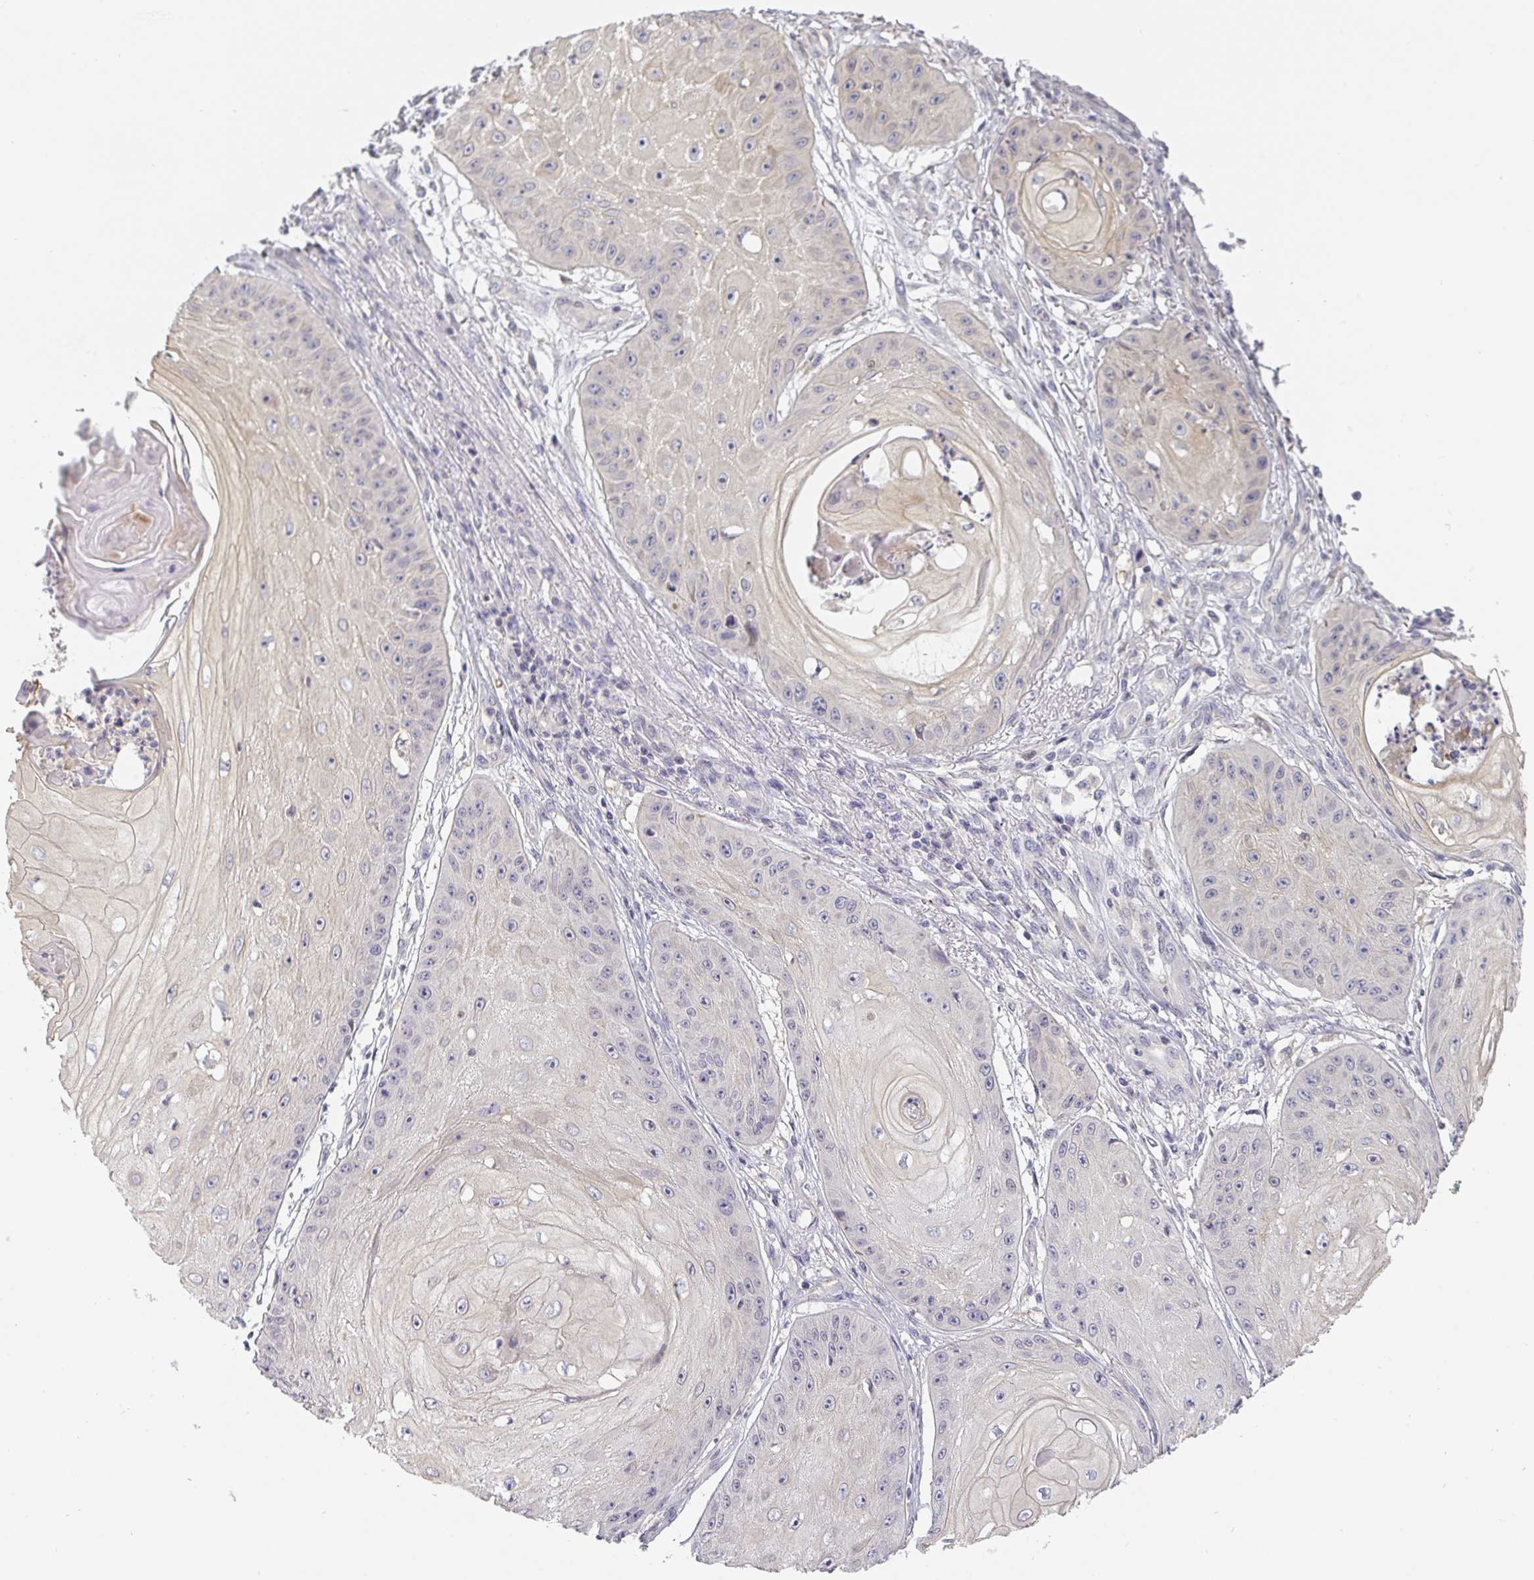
{"staining": {"intensity": "weak", "quantity": "<25%", "location": "cytoplasmic/membranous"}, "tissue": "skin cancer", "cell_type": "Tumor cells", "image_type": "cancer", "snomed": [{"axis": "morphology", "description": "Squamous cell carcinoma, NOS"}, {"axis": "topography", "description": "Skin"}], "caption": "An image of skin squamous cell carcinoma stained for a protein exhibits no brown staining in tumor cells.", "gene": "GSDMB", "patient": {"sex": "male", "age": 70}}